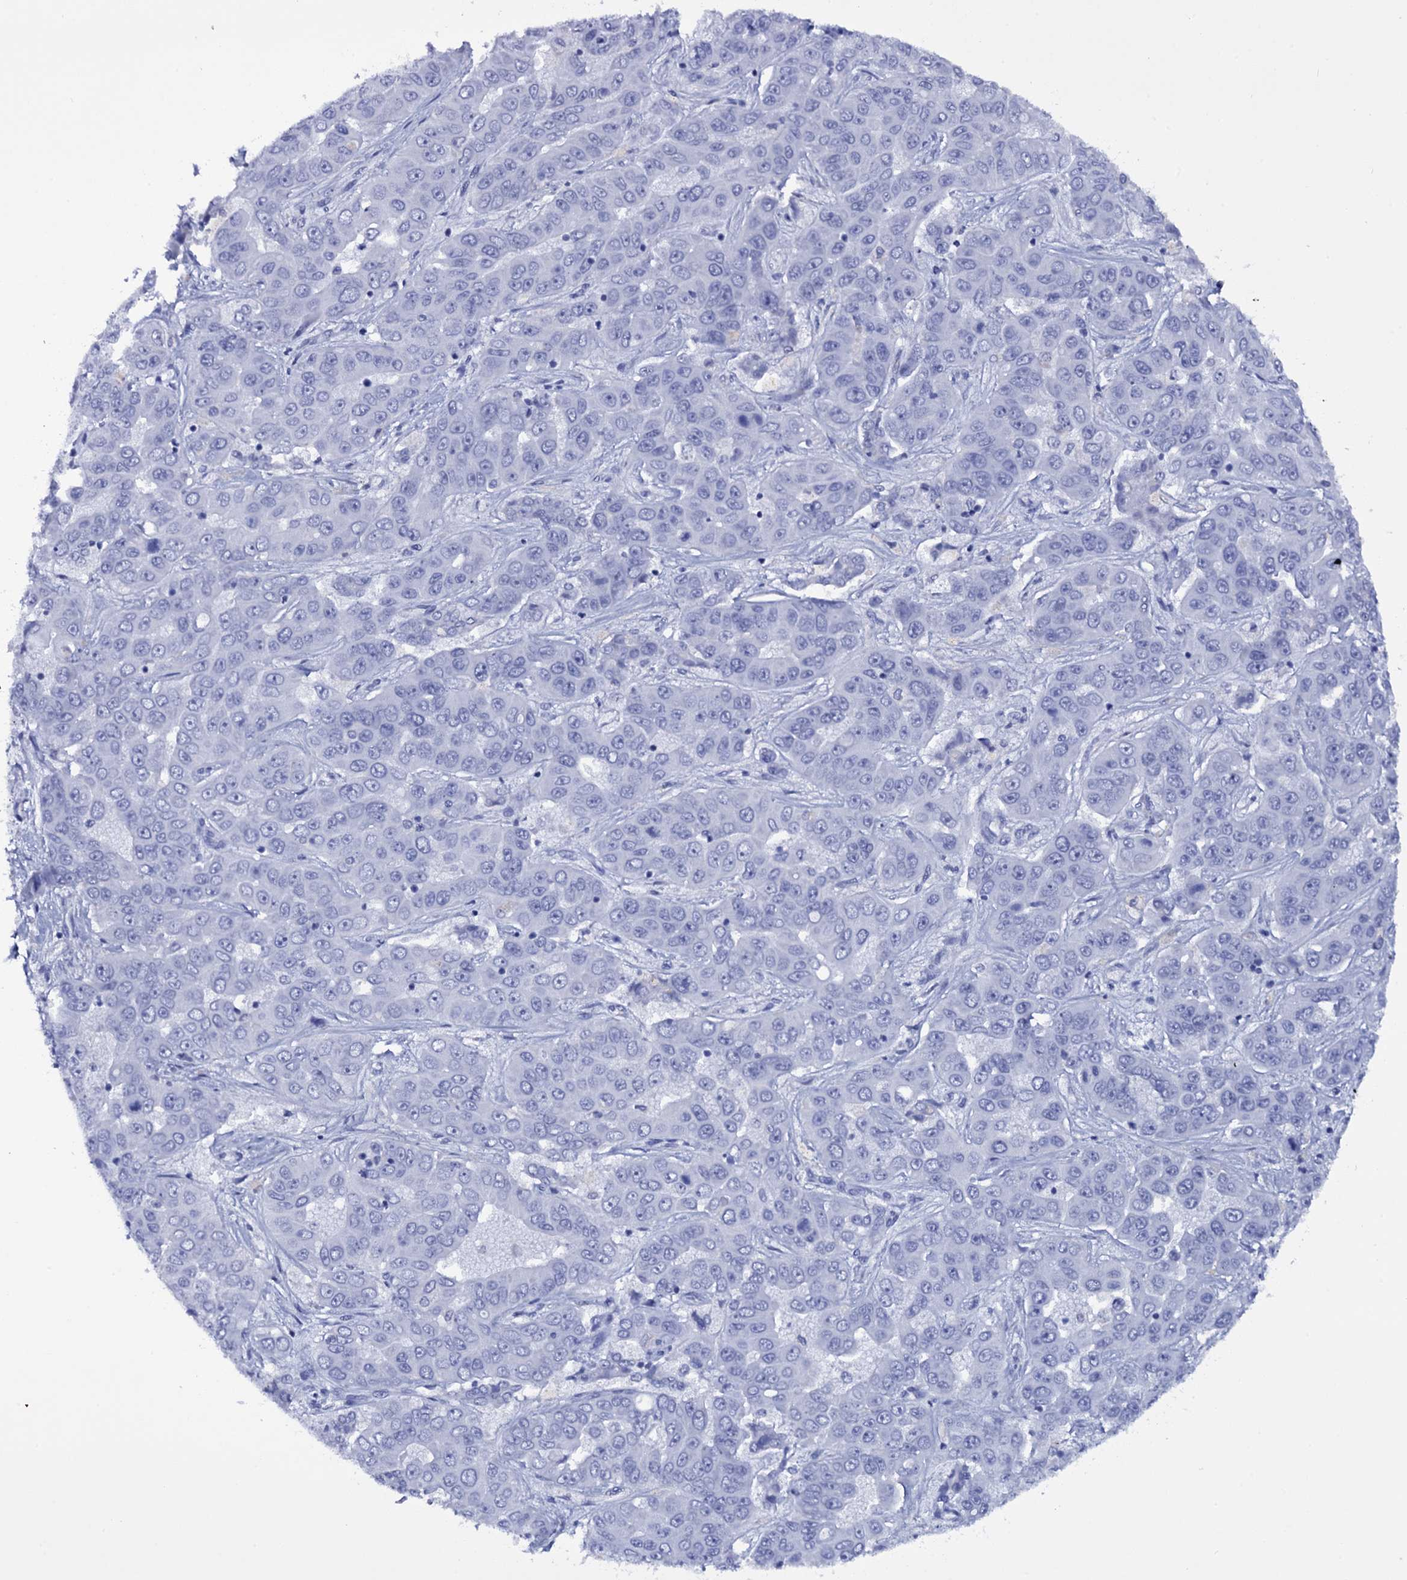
{"staining": {"intensity": "negative", "quantity": "none", "location": "none"}, "tissue": "liver cancer", "cell_type": "Tumor cells", "image_type": "cancer", "snomed": [{"axis": "morphology", "description": "Cholangiocarcinoma"}, {"axis": "topography", "description": "Liver"}], "caption": "Tumor cells show no significant protein expression in liver cholangiocarcinoma.", "gene": "ITPRID2", "patient": {"sex": "female", "age": 52}}